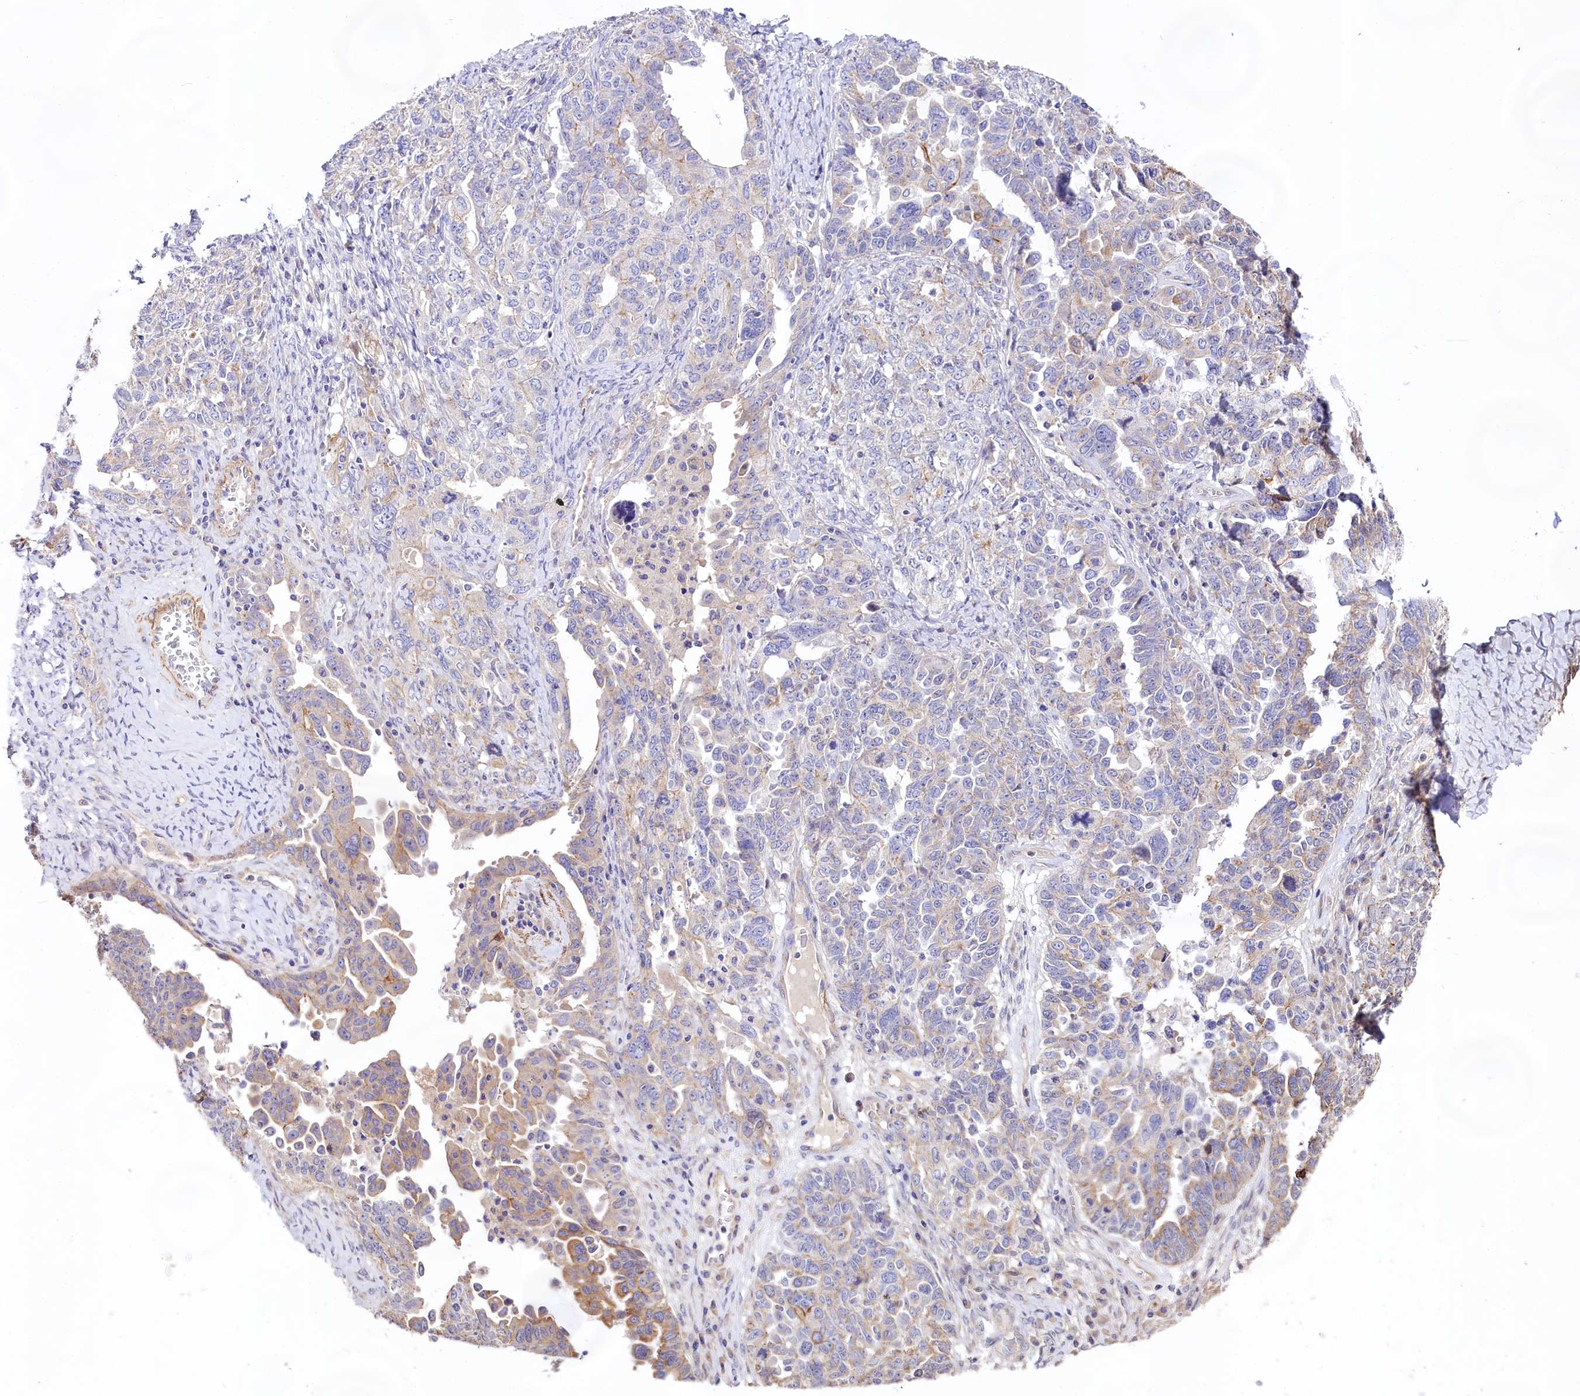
{"staining": {"intensity": "moderate", "quantity": "<25%", "location": "cytoplasmic/membranous"}, "tissue": "ovarian cancer", "cell_type": "Tumor cells", "image_type": "cancer", "snomed": [{"axis": "morphology", "description": "Carcinoma, endometroid"}, {"axis": "topography", "description": "Ovary"}], "caption": "Ovarian endometroid carcinoma stained with a protein marker shows moderate staining in tumor cells.", "gene": "VPS11", "patient": {"sex": "female", "age": 62}}